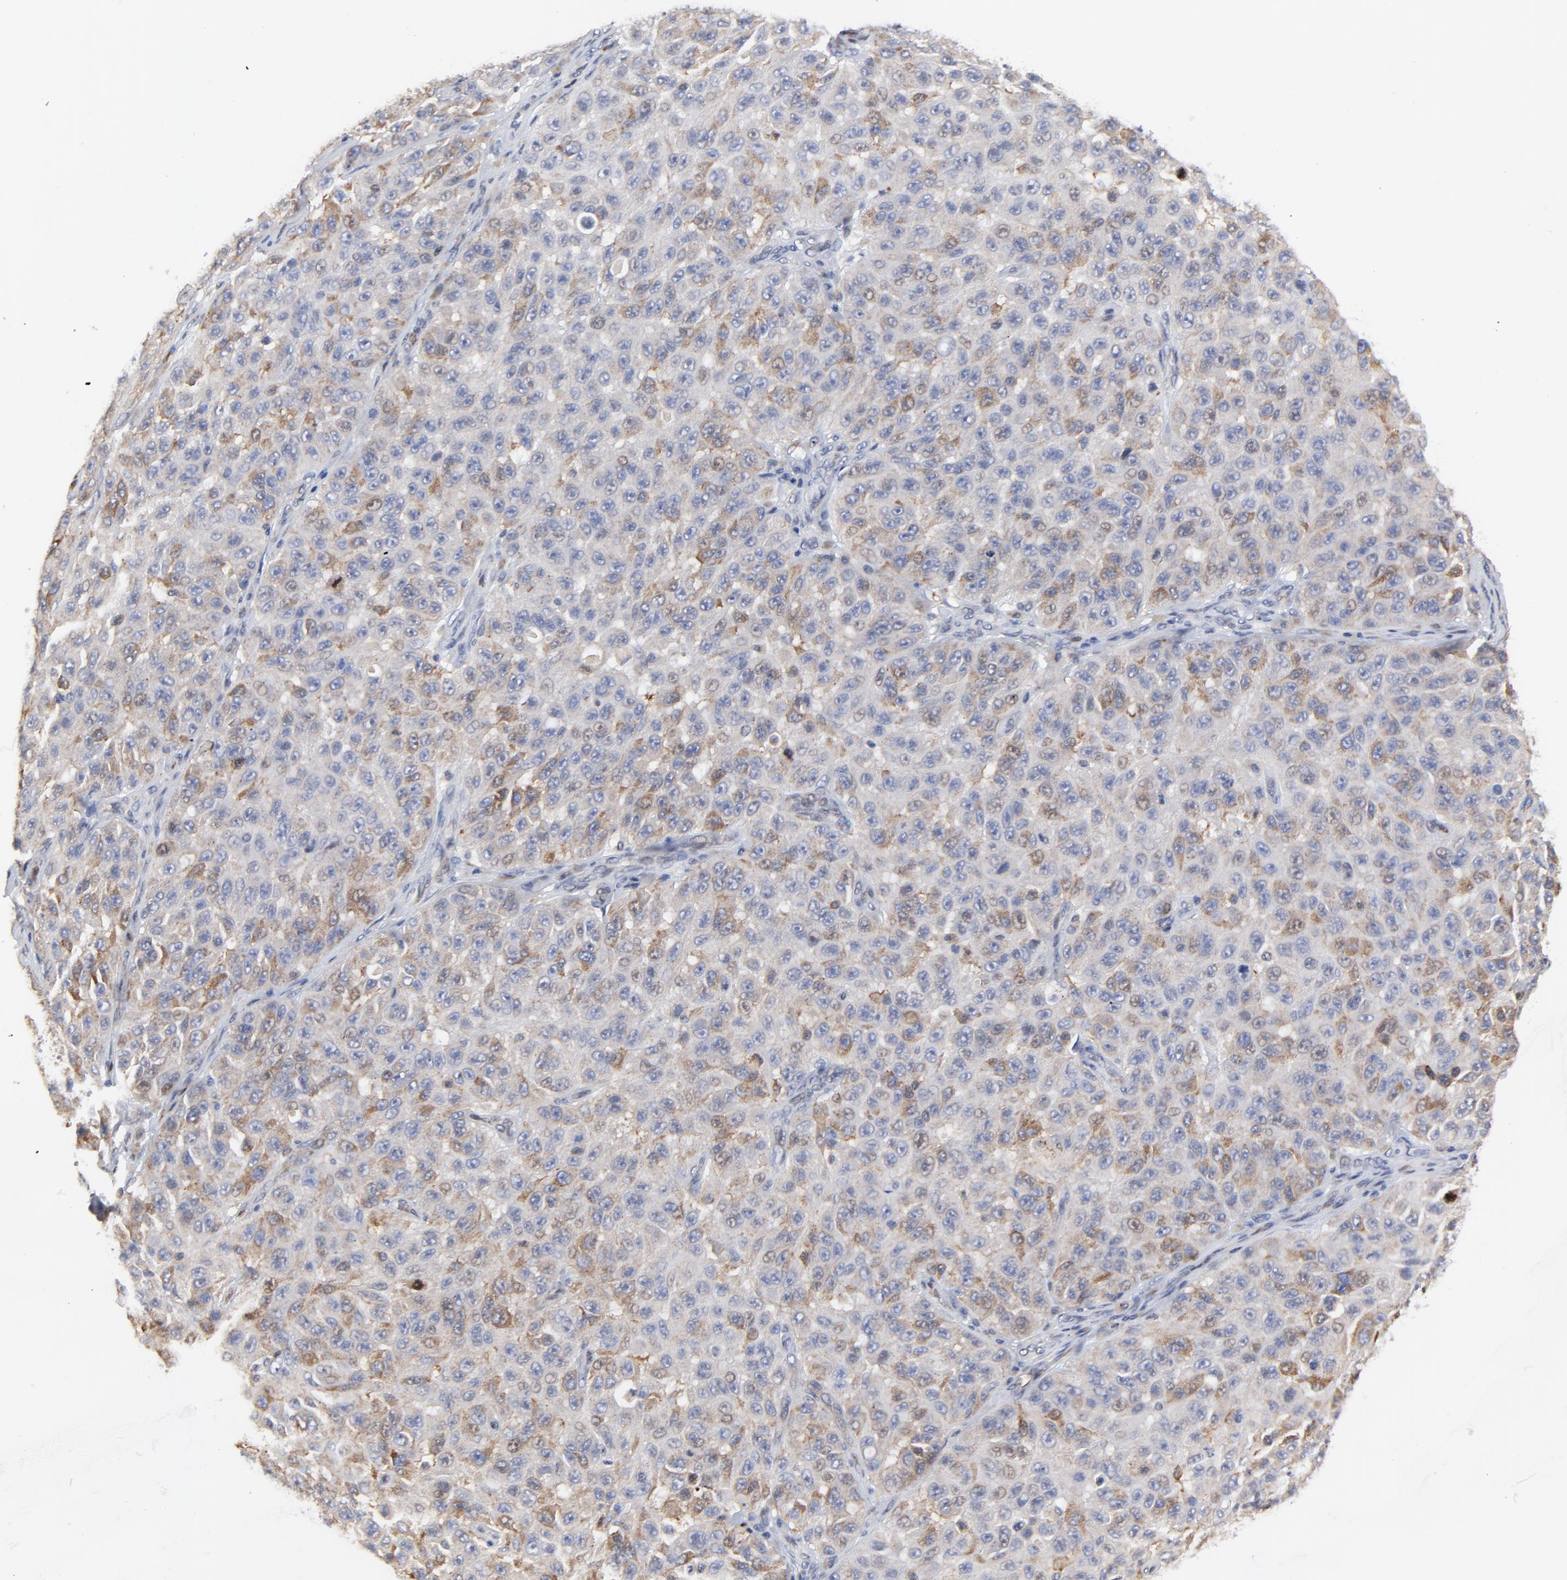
{"staining": {"intensity": "moderate", "quantity": "<25%", "location": "cytoplasmic/membranous"}, "tissue": "melanoma", "cell_type": "Tumor cells", "image_type": "cancer", "snomed": [{"axis": "morphology", "description": "Malignant melanoma, NOS"}, {"axis": "topography", "description": "Skin"}], "caption": "An immunohistochemistry (IHC) photomicrograph of tumor tissue is shown. Protein staining in brown highlights moderate cytoplasmic/membranous positivity in melanoma within tumor cells.", "gene": "NCAPH", "patient": {"sex": "male", "age": 30}}